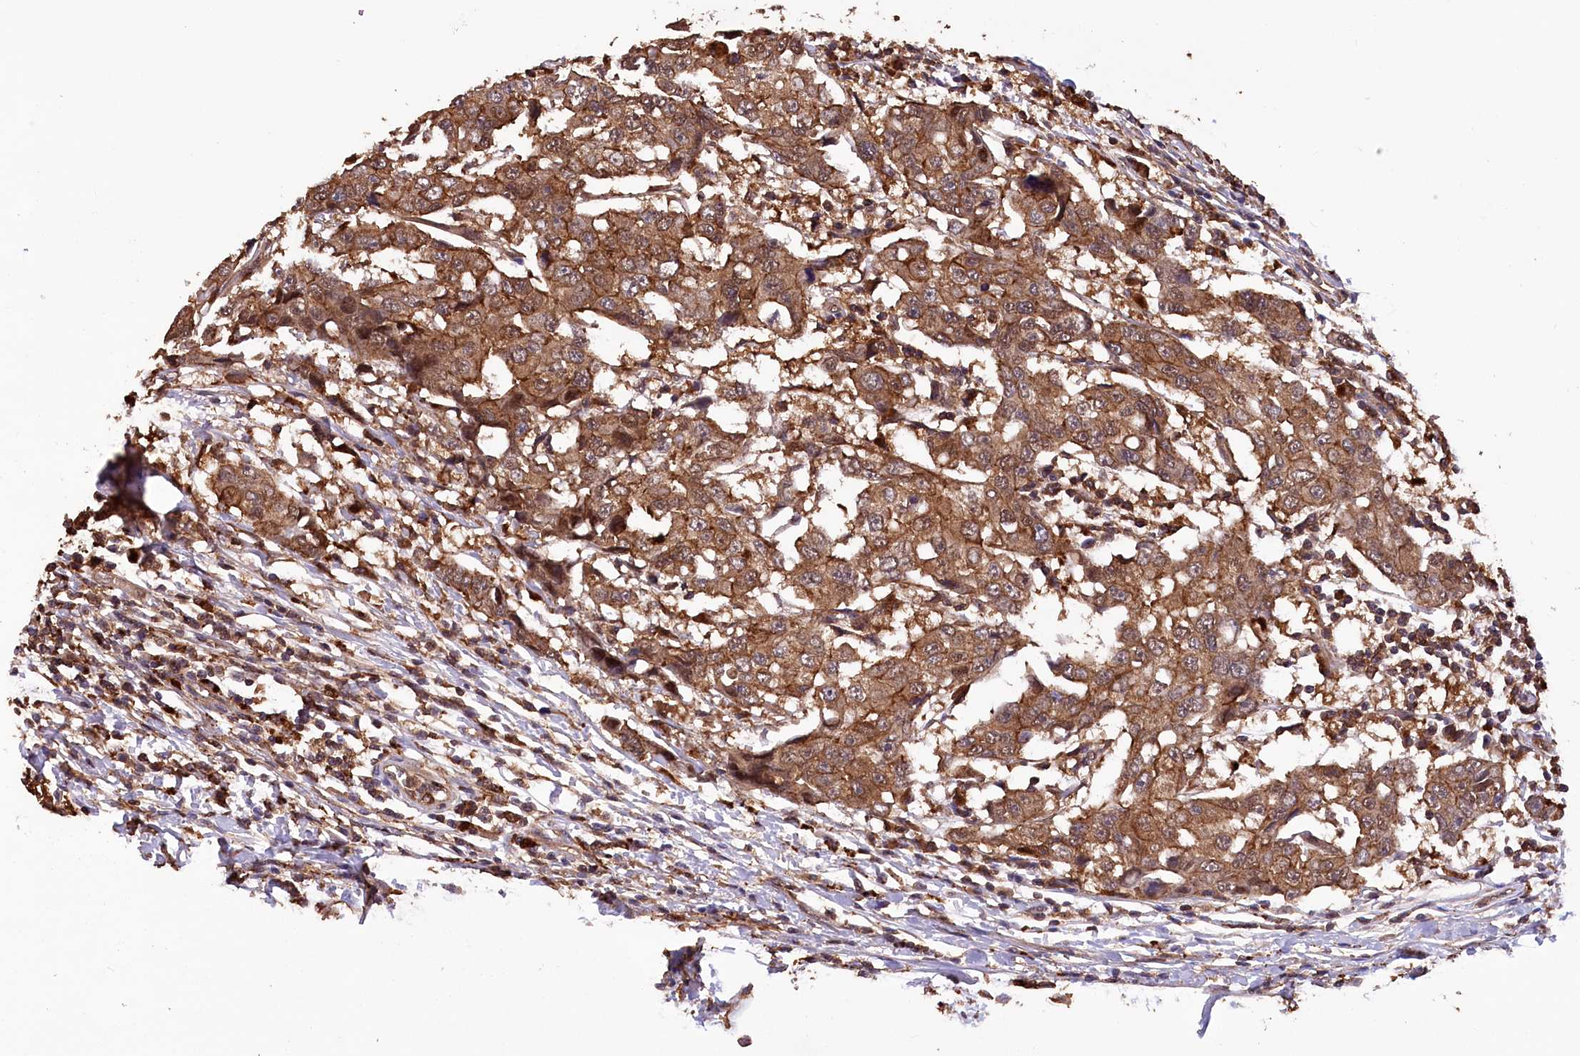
{"staining": {"intensity": "moderate", "quantity": ">75%", "location": "cytoplasmic/membranous"}, "tissue": "breast cancer", "cell_type": "Tumor cells", "image_type": "cancer", "snomed": [{"axis": "morphology", "description": "Duct carcinoma"}, {"axis": "topography", "description": "Breast"}], "caption": "About >75% of tumor cells in human breast cancer exhibit moderate cytoplasmic/membranous protein staining as visualized by brown immunohistochemical staining.", "gene": "DPP3", "patient": {"sex": "female", "age": 27}}